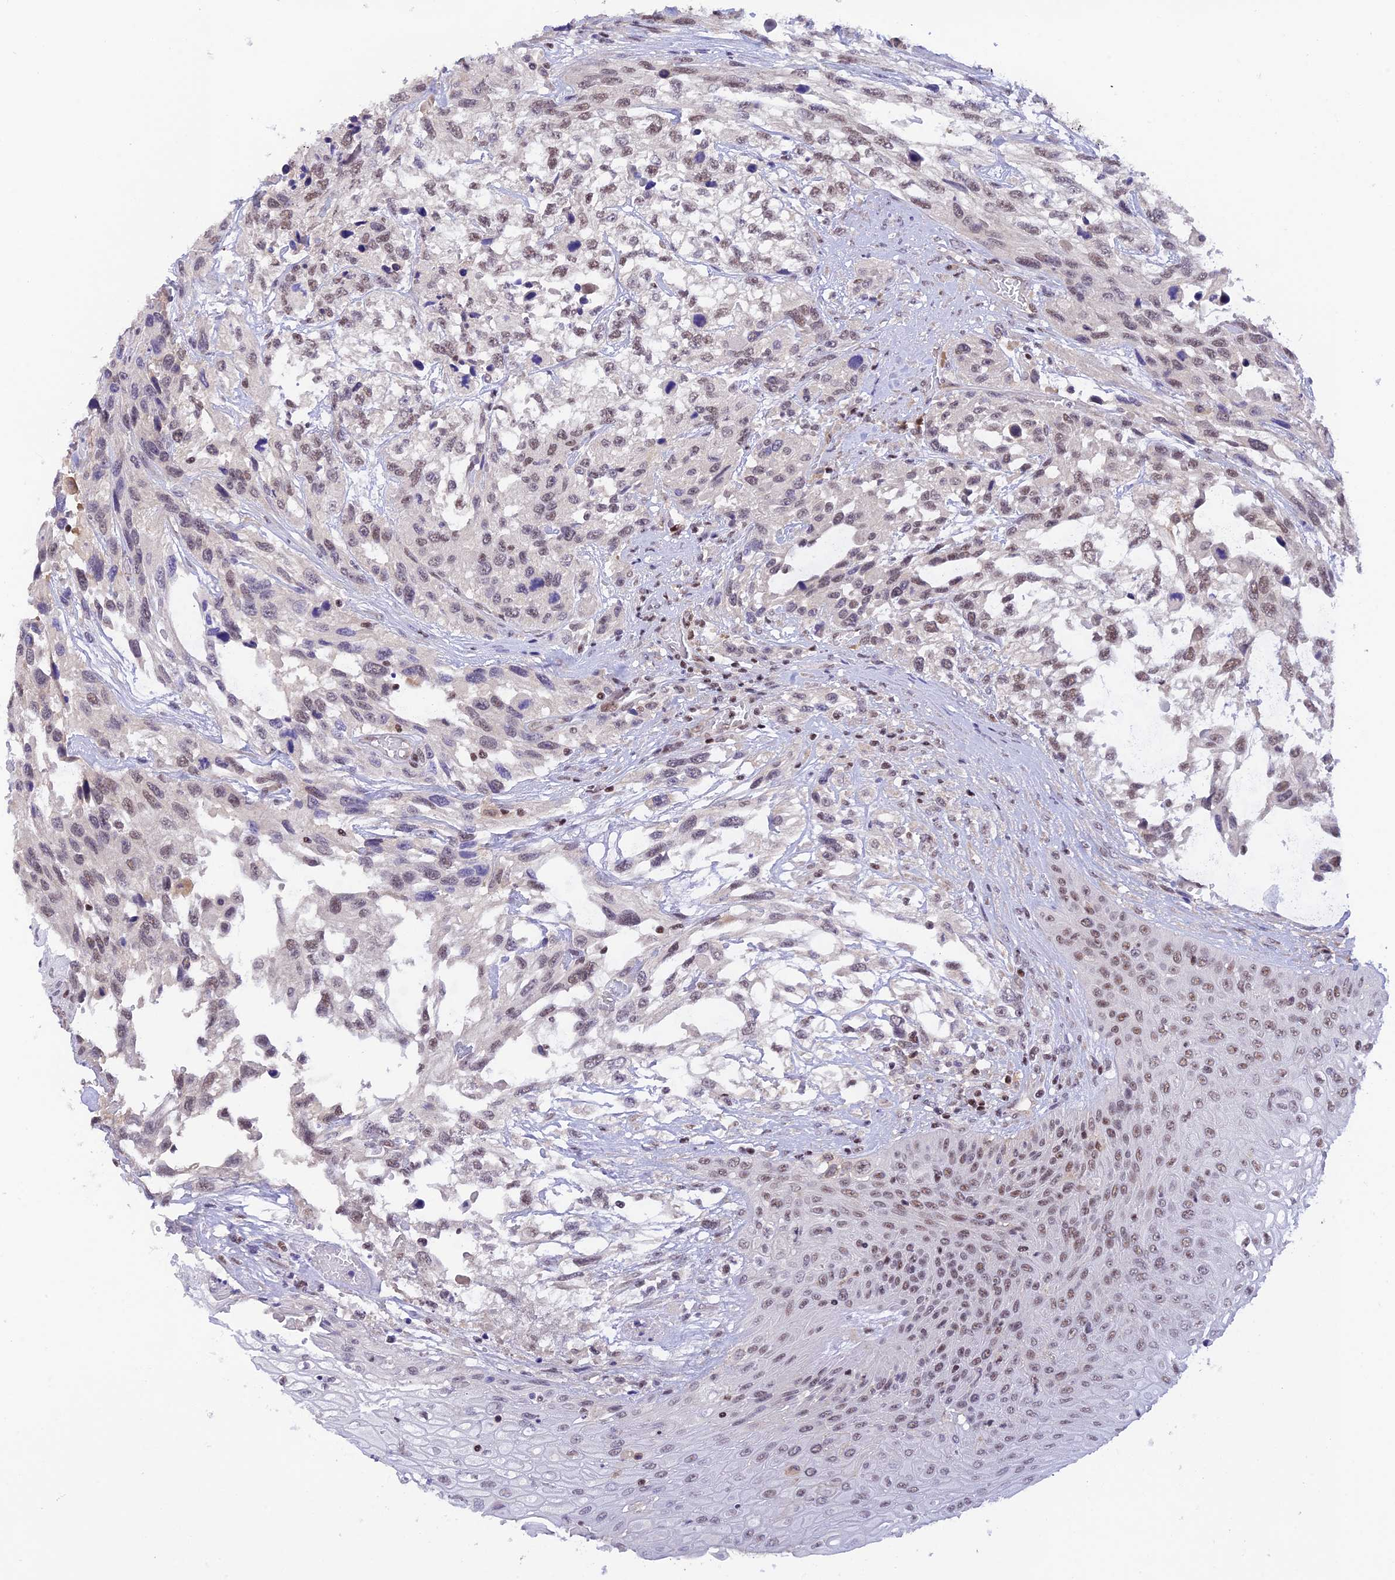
{"staining": {"intensity": "weak", "quantity": "25%-75%", "location": "nuclear"}, "tissue": "urothelial cancer", "cell_type": "Tumor cells", "image_type": "cancer", "snomed": [{"axis": "morphology", "description": "Urothelial carcinoma, High grade"}, {"axis": "topography", "description": "Urinary bladder"}], "caption": "Urothelial cancer stained with a brown dye displays weak nuclear positive staining in about 25%-75% of tumor cells.", "gene": "THAP11", "patient": {"sex": "female", "age": 70}}